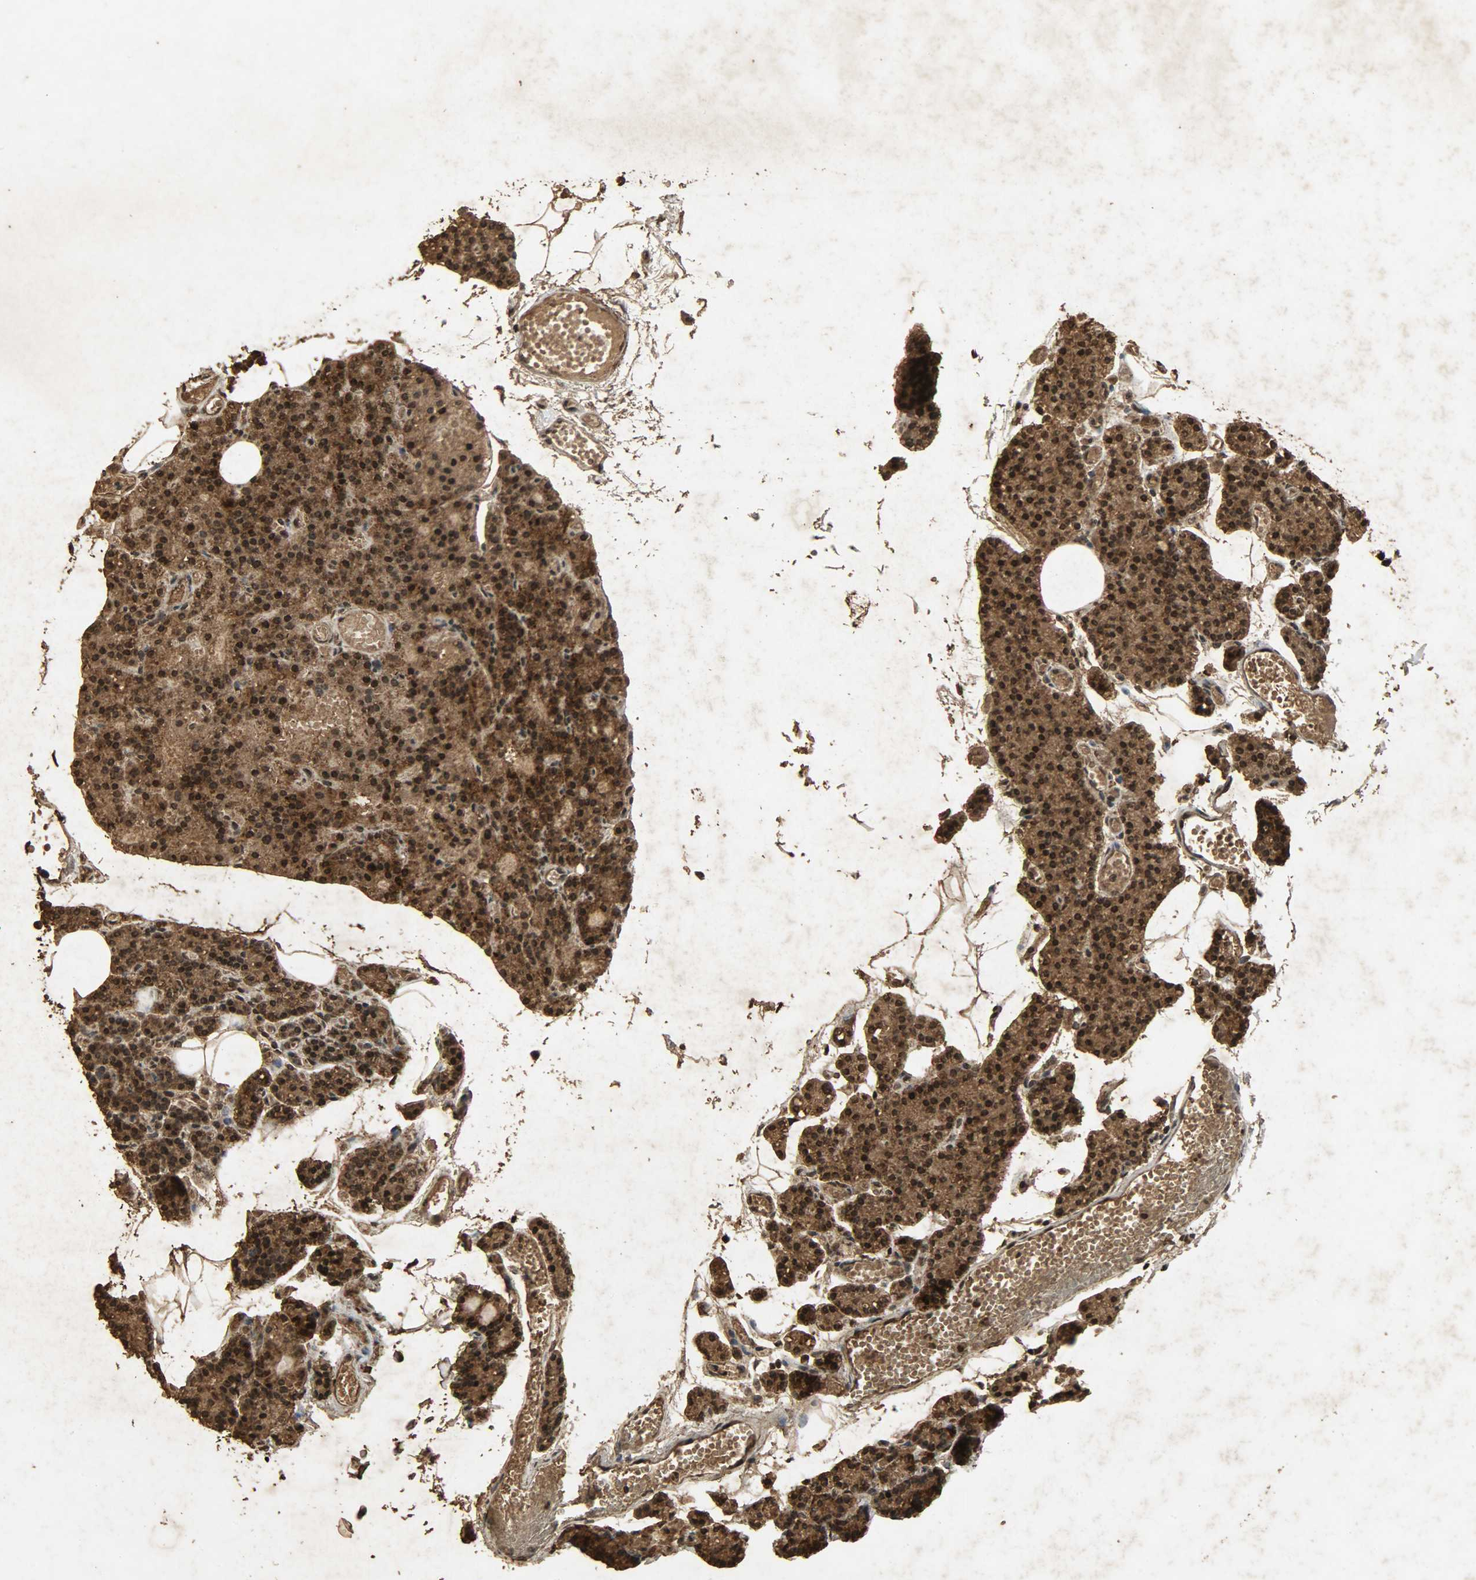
{"staining": {"intensity": "strong", "quantity": ">75%", "location": "cytoplasmic/membranous,nuclear"}, "tissue": "parathyroid gland", "cell_type": "Glandular cells", "image_type": "normal", "snomed": [{"axis": "morphology", "description": "Normal tissue, NOS"}, {"axis": "topography", "description": "Parathyroid gland"}], "caption": "Glandular cells demonstrate strong cytoplasmic/membranous,nuclear expression in approximately >75% of cells in unremarkable parathyroid gland.", "gene": "PPP3R1", "patient": {"sex": "female", "age": 60}}